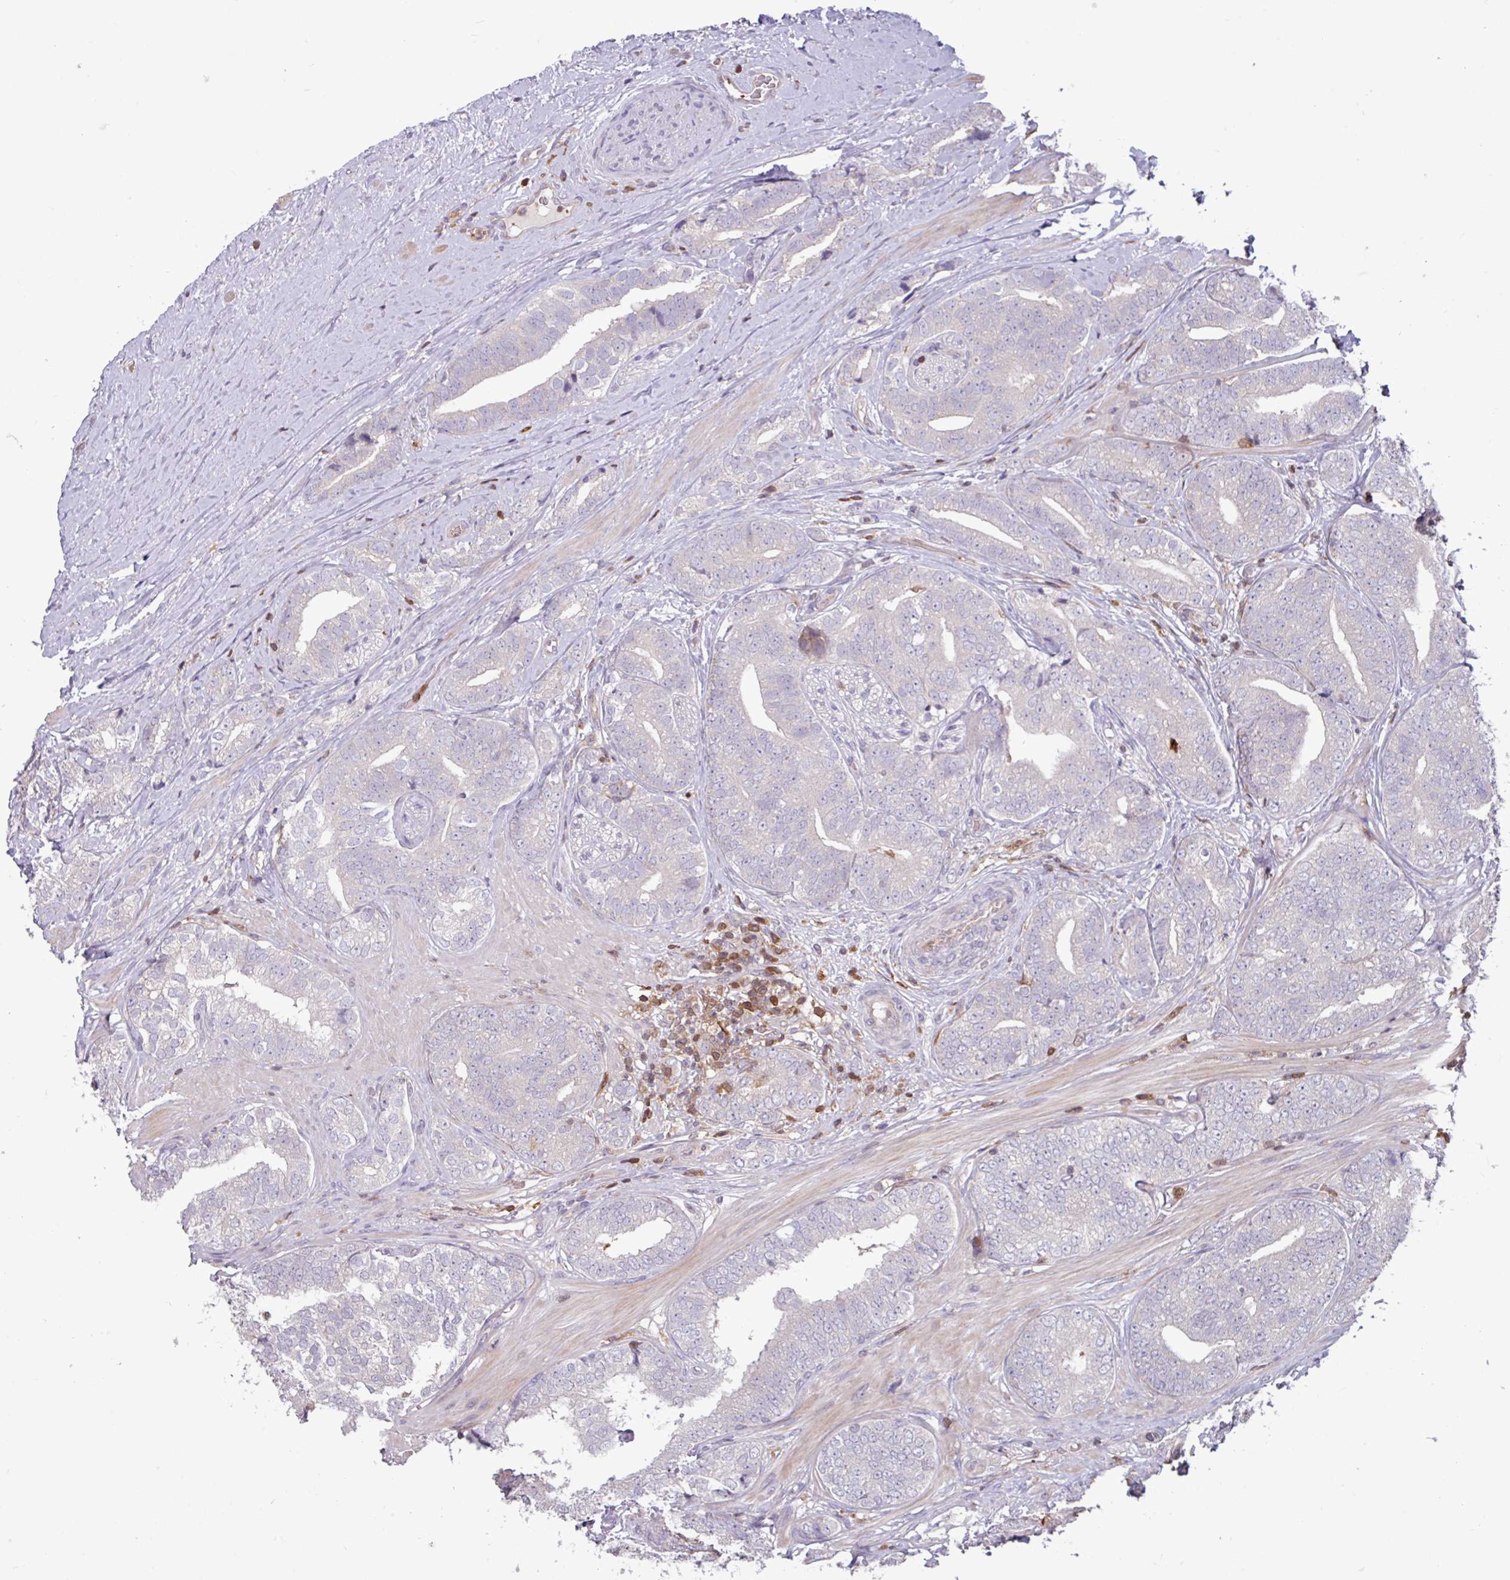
{"staining": {"intensity": "negative", "quantity": "none", "location": "none"}, "tissue": "prostate cancer", "cell_type": "Tumor cells", "image_type": "cancer", "snomed": [{"axis": "morphology", "description": "Adenocarcinoma, High grade"}, {"axis": "topography", "description": "Prostate"}], "caption": "Adenocarcinoma (high-grade) (prostate) was stained to show a protein in brown. There is no significant positivity in tumor cells.", "gene": "SEC61G", "patient": {"sex": "male", "age": 72}}